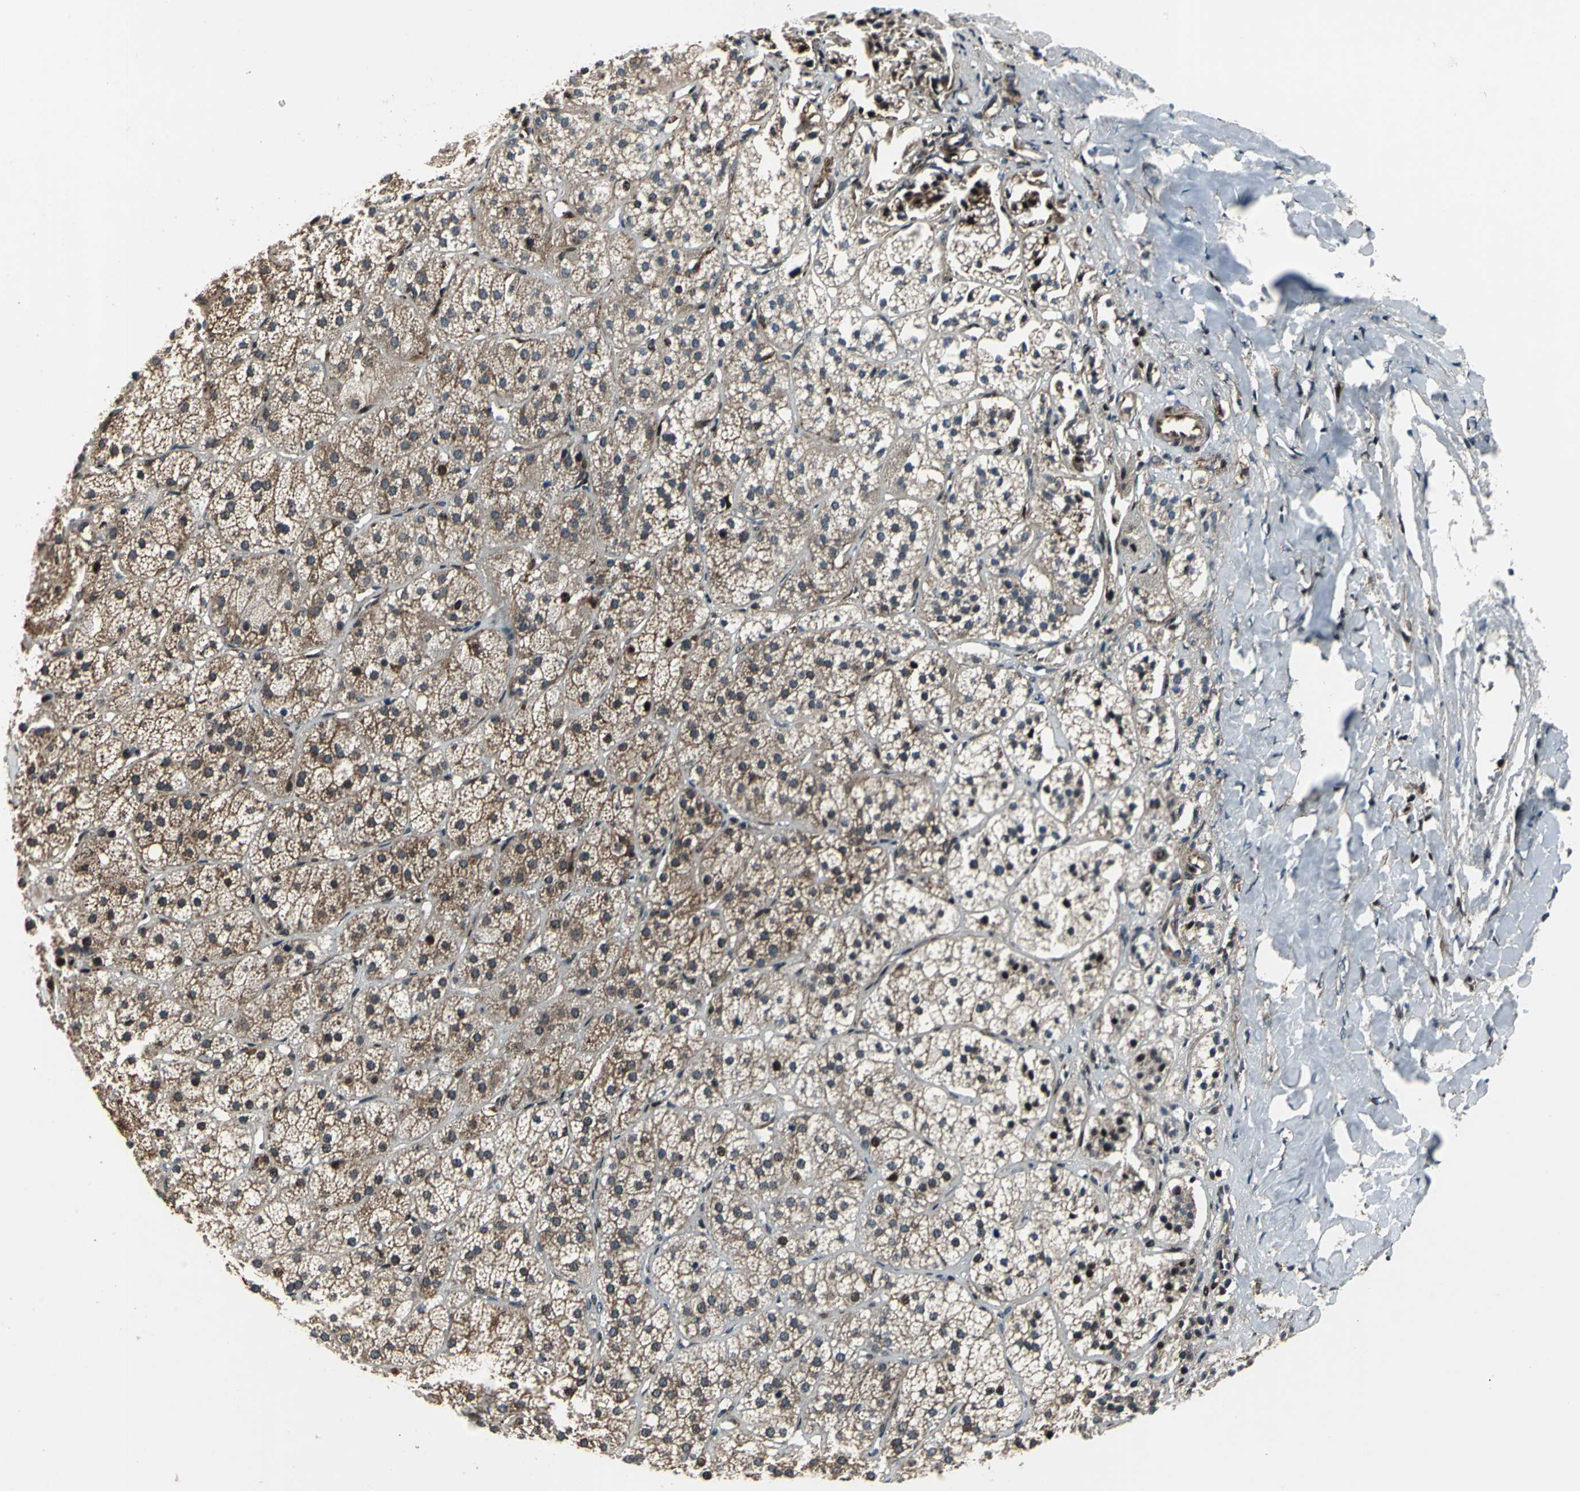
{"staining": {"intensity": "strong", "quantity": ">75%", "location": "cytoplasmic/membranous,nuclear"}, "tissue": "adrenal gland", "cell_type": "Glandular cells", "image_type": "normal", "snomed": [{"axis": "morphology", "description": "Normal tissue, NOS"}, {"axis": "topography", "description": "Adrenal gland"}], "caption": "Adrenal gland stained with DAB immunohistochemistry (IHC) demonstrates high levels of strong cytoplasmic/membranous,nuclear positivity in about >75% of glandular cells. Nuclei are stained in blue.", "gene": "AATF", "patient": {"sex": "female", "age": 71}}